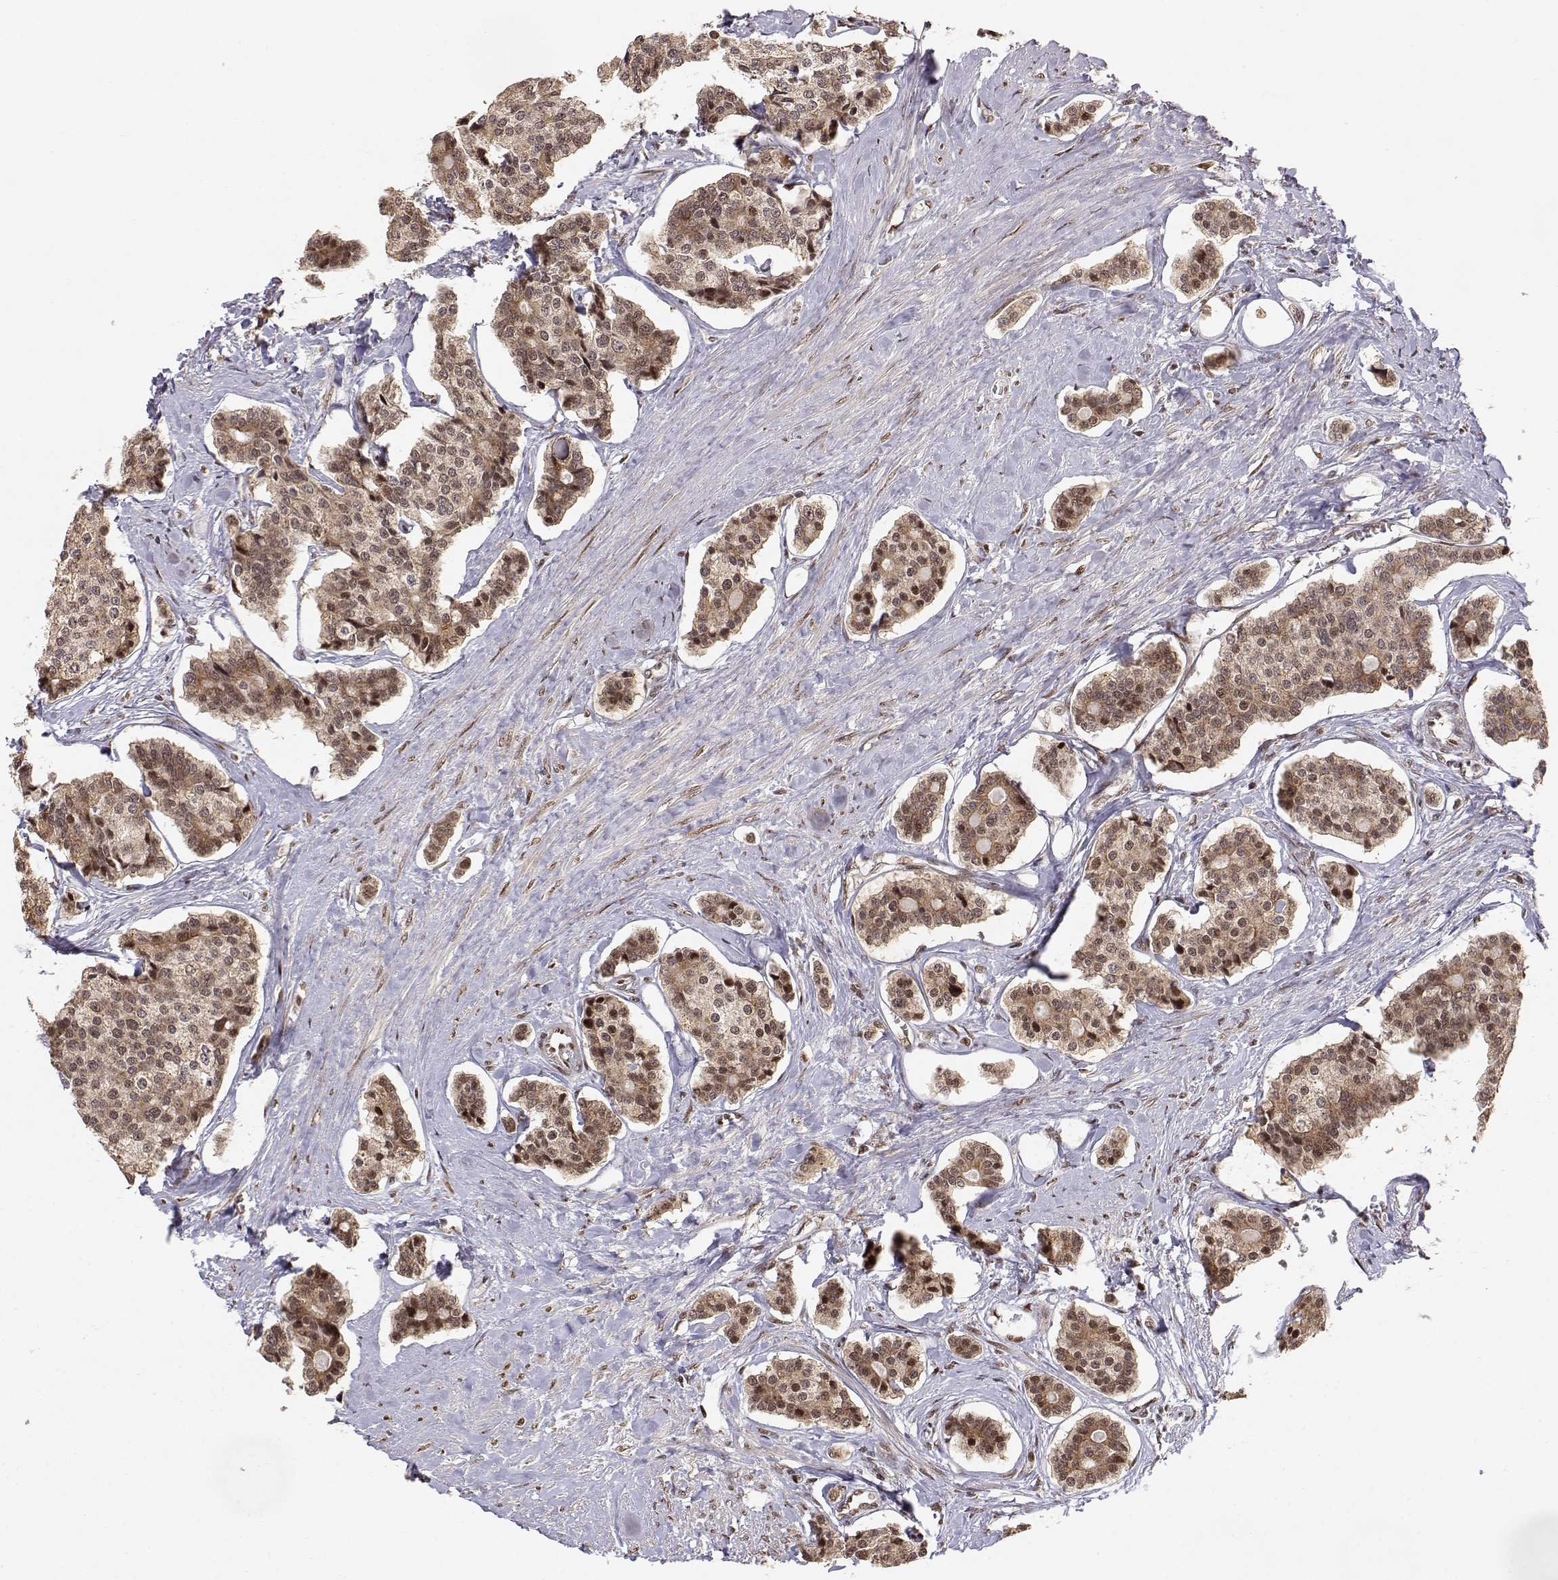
{"staining": {"intensity": "moderate", "quantity": "<25%", "location": "nuclear"}, "tissue": "carcinoid", "cell_type": "Tumor cells", "image_type": "cancer", "snomed": [{"axis": "morphology", "description": "Carcinoid, malignant, NOS"}, {"axis": "topography", "description": "Small intestine"}], "caption": "Immunohistochemical staining of carcinoid shows moderate nuclear protein positivity in approximately <25% of tumor cells.", "gene": "BRCA1", "patient": {"sex": "female", "age": 65}}